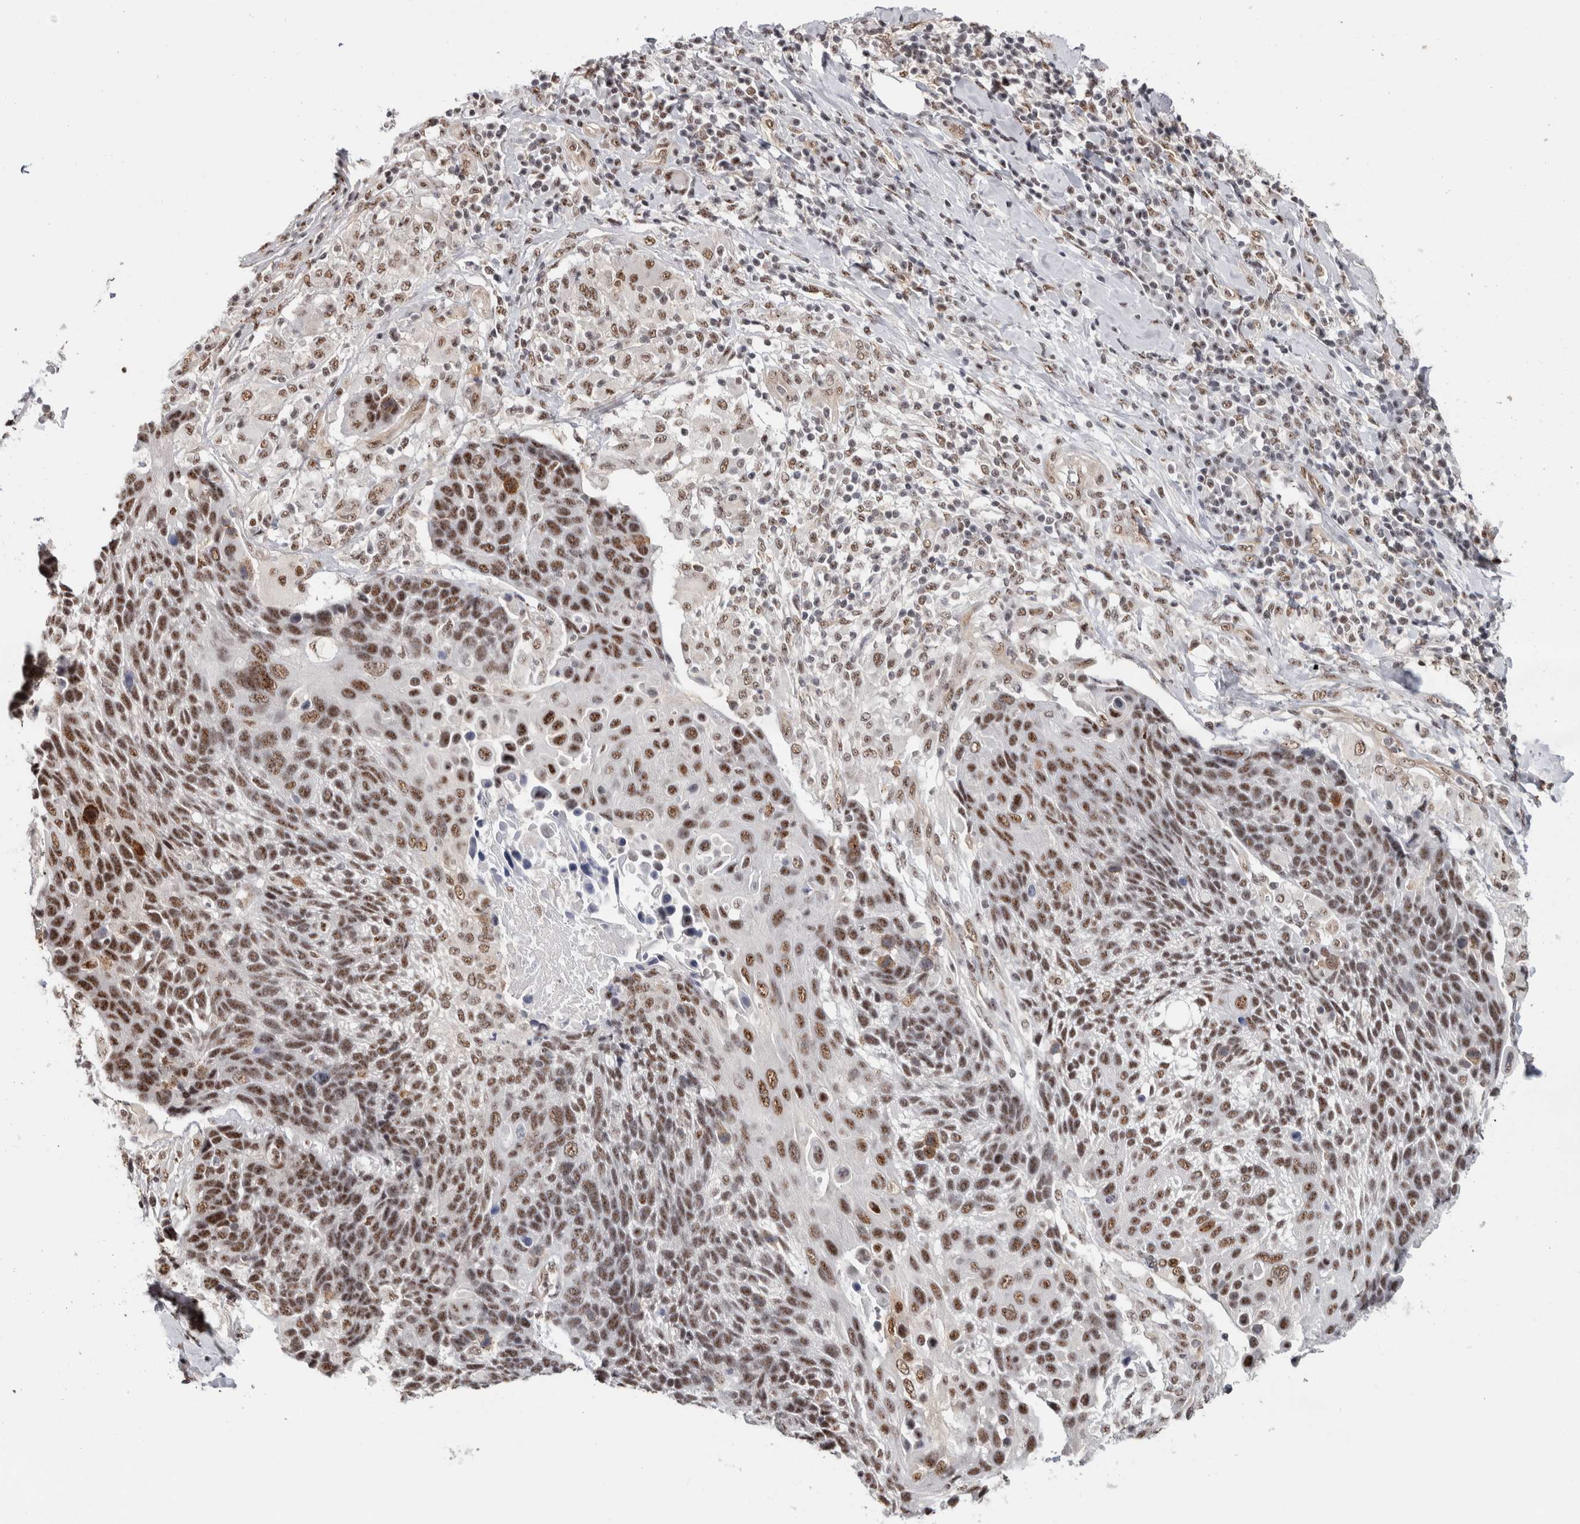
{"staining": {"intensity": "moderate", "quantity": ">75%", "location": "nuclear"}, "tissue": "lung cancer", "cell_type": "Tumor cells", "image_type": "cancer", "snomed": [{"axis": "morphology", "description": "Squamous cell carcinoma, NOS"}, {"axis": "topography", "description": "Lung"}], "caption": "Immunohistochemistry (IHC) (DAB) staining of lung squamous cell carcinoma shows moderate nuclear protein expression in approximately >75% of tumor cells.", "gene": "MKNK1", "patient": {"sex": "male", "age": 66}}